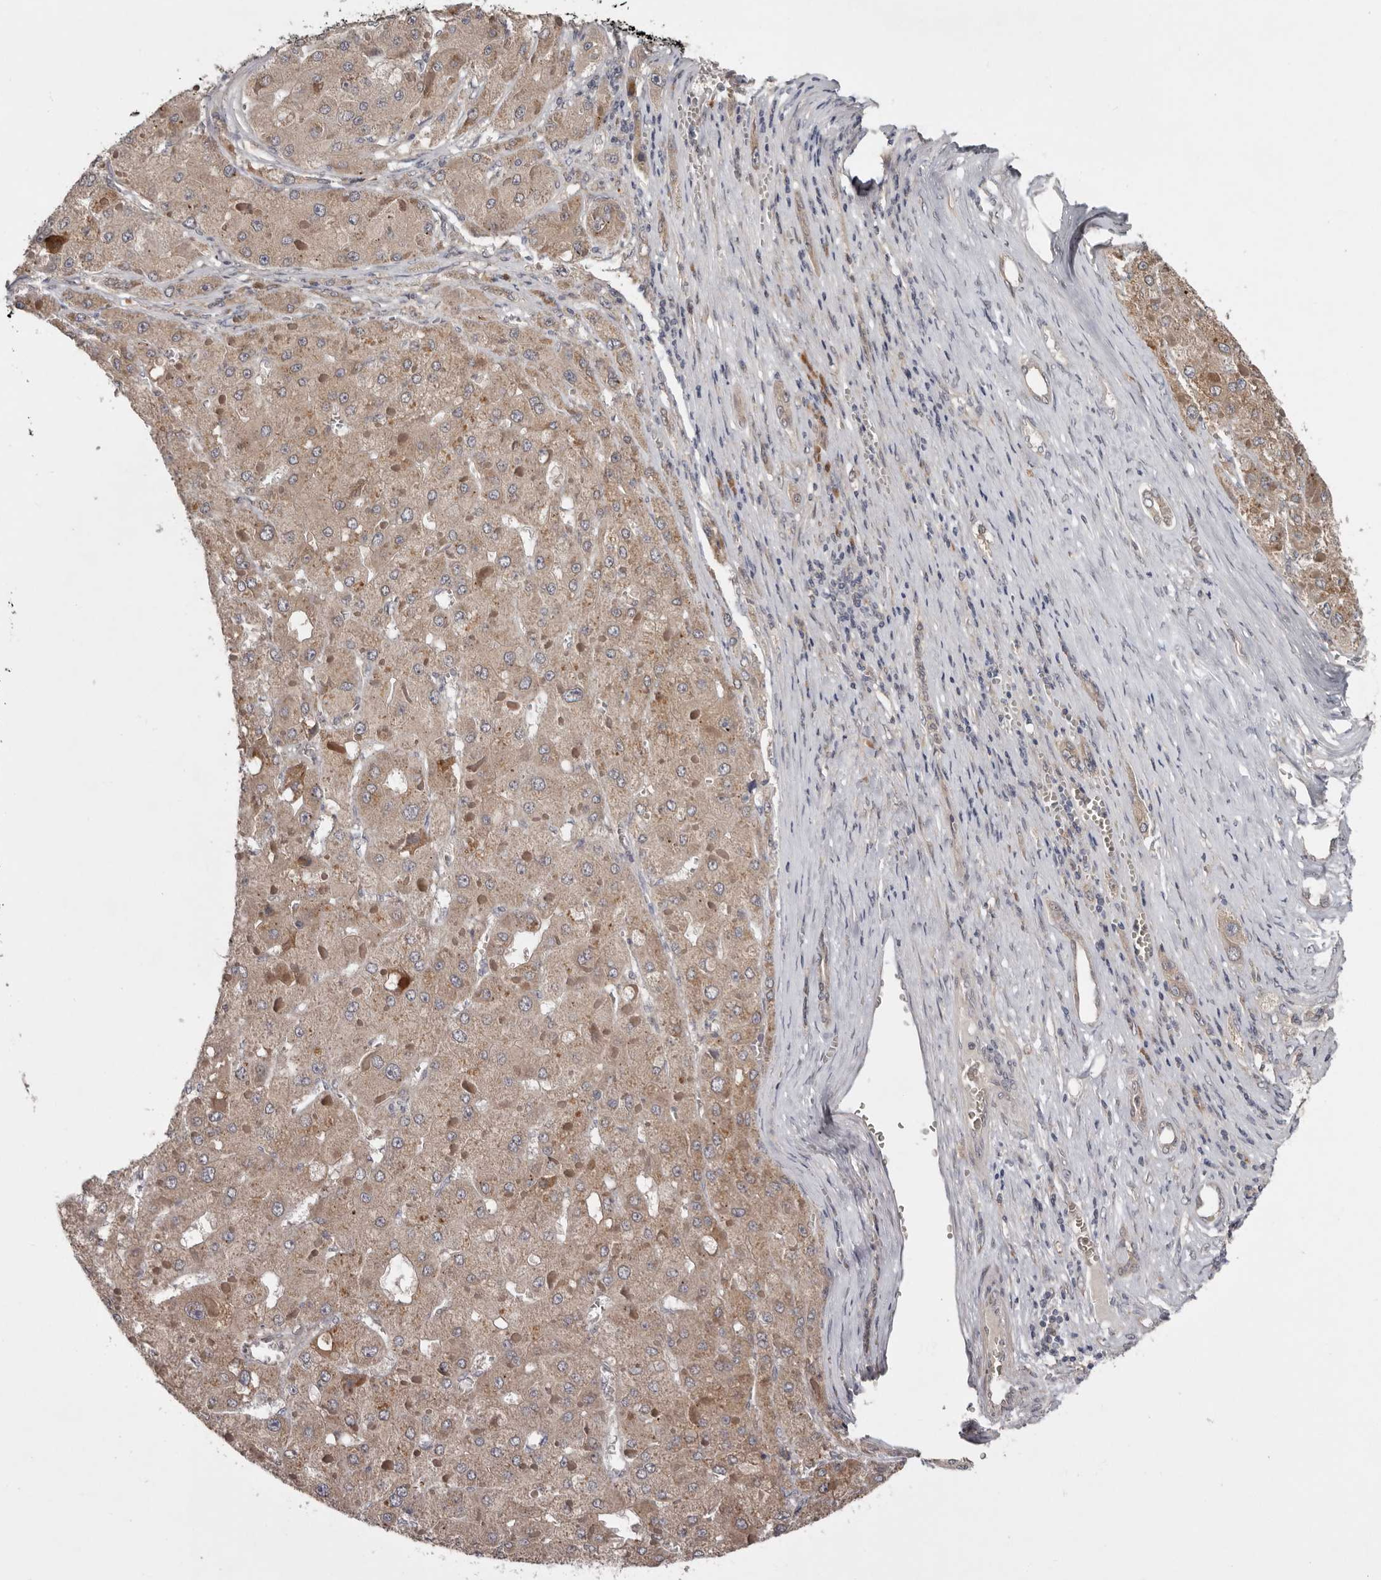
{"staining": {"intensity": "weak", "quantity": ">75%", "location": "cytoplasmic/membranous"}, "tissue": "liver cancer", "cell_type": "Tumor cells", "image_type": "cancer", "snomed": [{"axis": "morphology", "description": "Carcinoma, Hepatocellular, NOS"}, {"axis": "topography", "description": "Liver"}], "caption": "This is a micrograph of IHC staining of liver cancer (hepatocellular carcinoma), which shows weak staining in the cytoplasmic/membranous of tumor cells.", "gene": "CHML", "patient": {"sex": "female", "age": 73}}